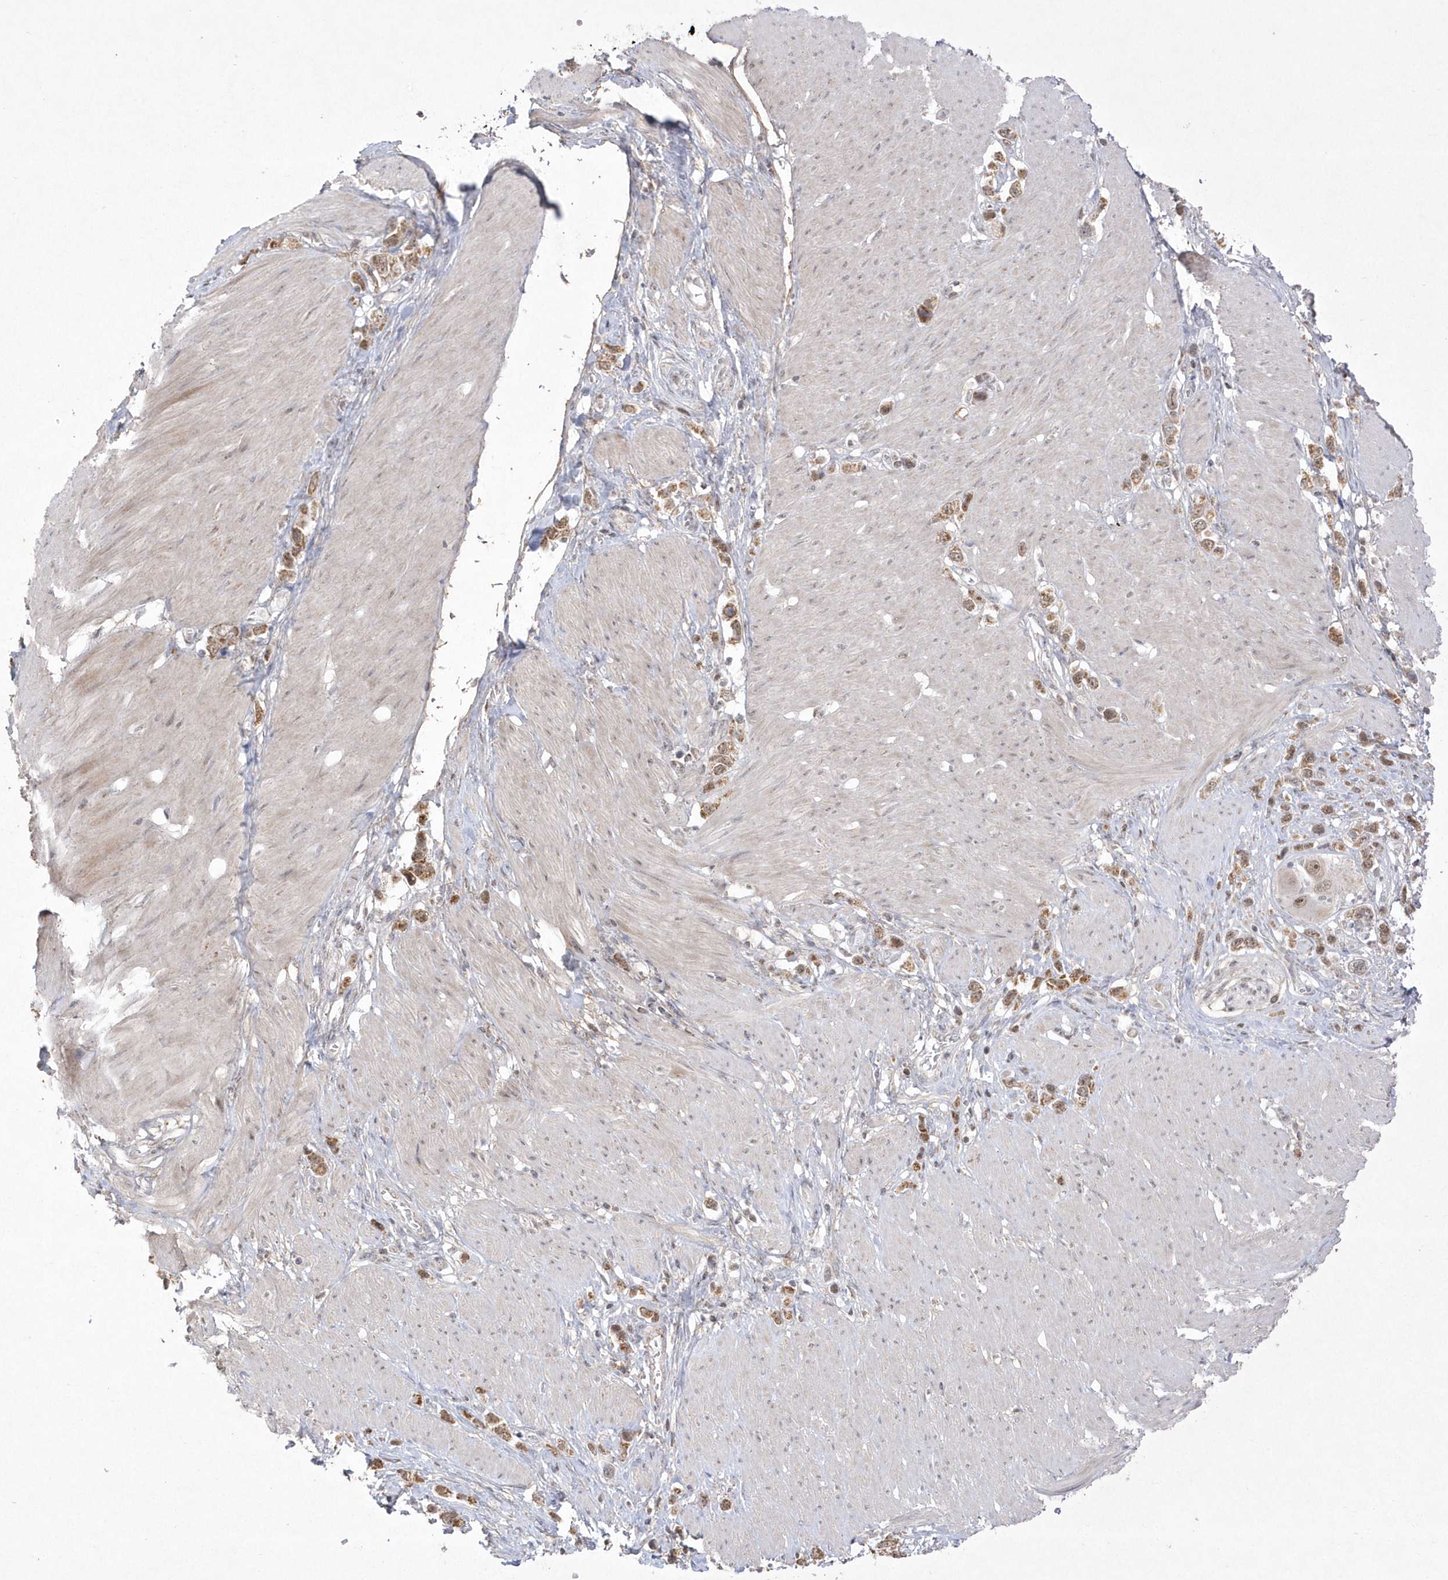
{"staining": {"intensity": "moderate", "quantity": ">75%", "location": "cytoplasmic/membranous,nuclear"}, "tissue": "stomach cancer", "cell_type": "Tumor cells", "image_type": "cancer", "snomed": [{"axis": "morphology", "description": "Normal tissue, NOS"}, {"axis": "morphology", "description": "Adenocarcinoma, NOS"}, {"axis": "topography", "description": "Stomach, upper"}, {"axis": "topography", "description": "Stomach"}], "caption": "An IHC image of neoplastic tissue is shown. Protein staining in brown shows moderate cytoplasmic/membranous and nuclear positivity in stomach cancer within tumor cells. Nuclei are stained in blue.", "gene": "CPSF3", "patient": {"sex": "female", "age": 65}}